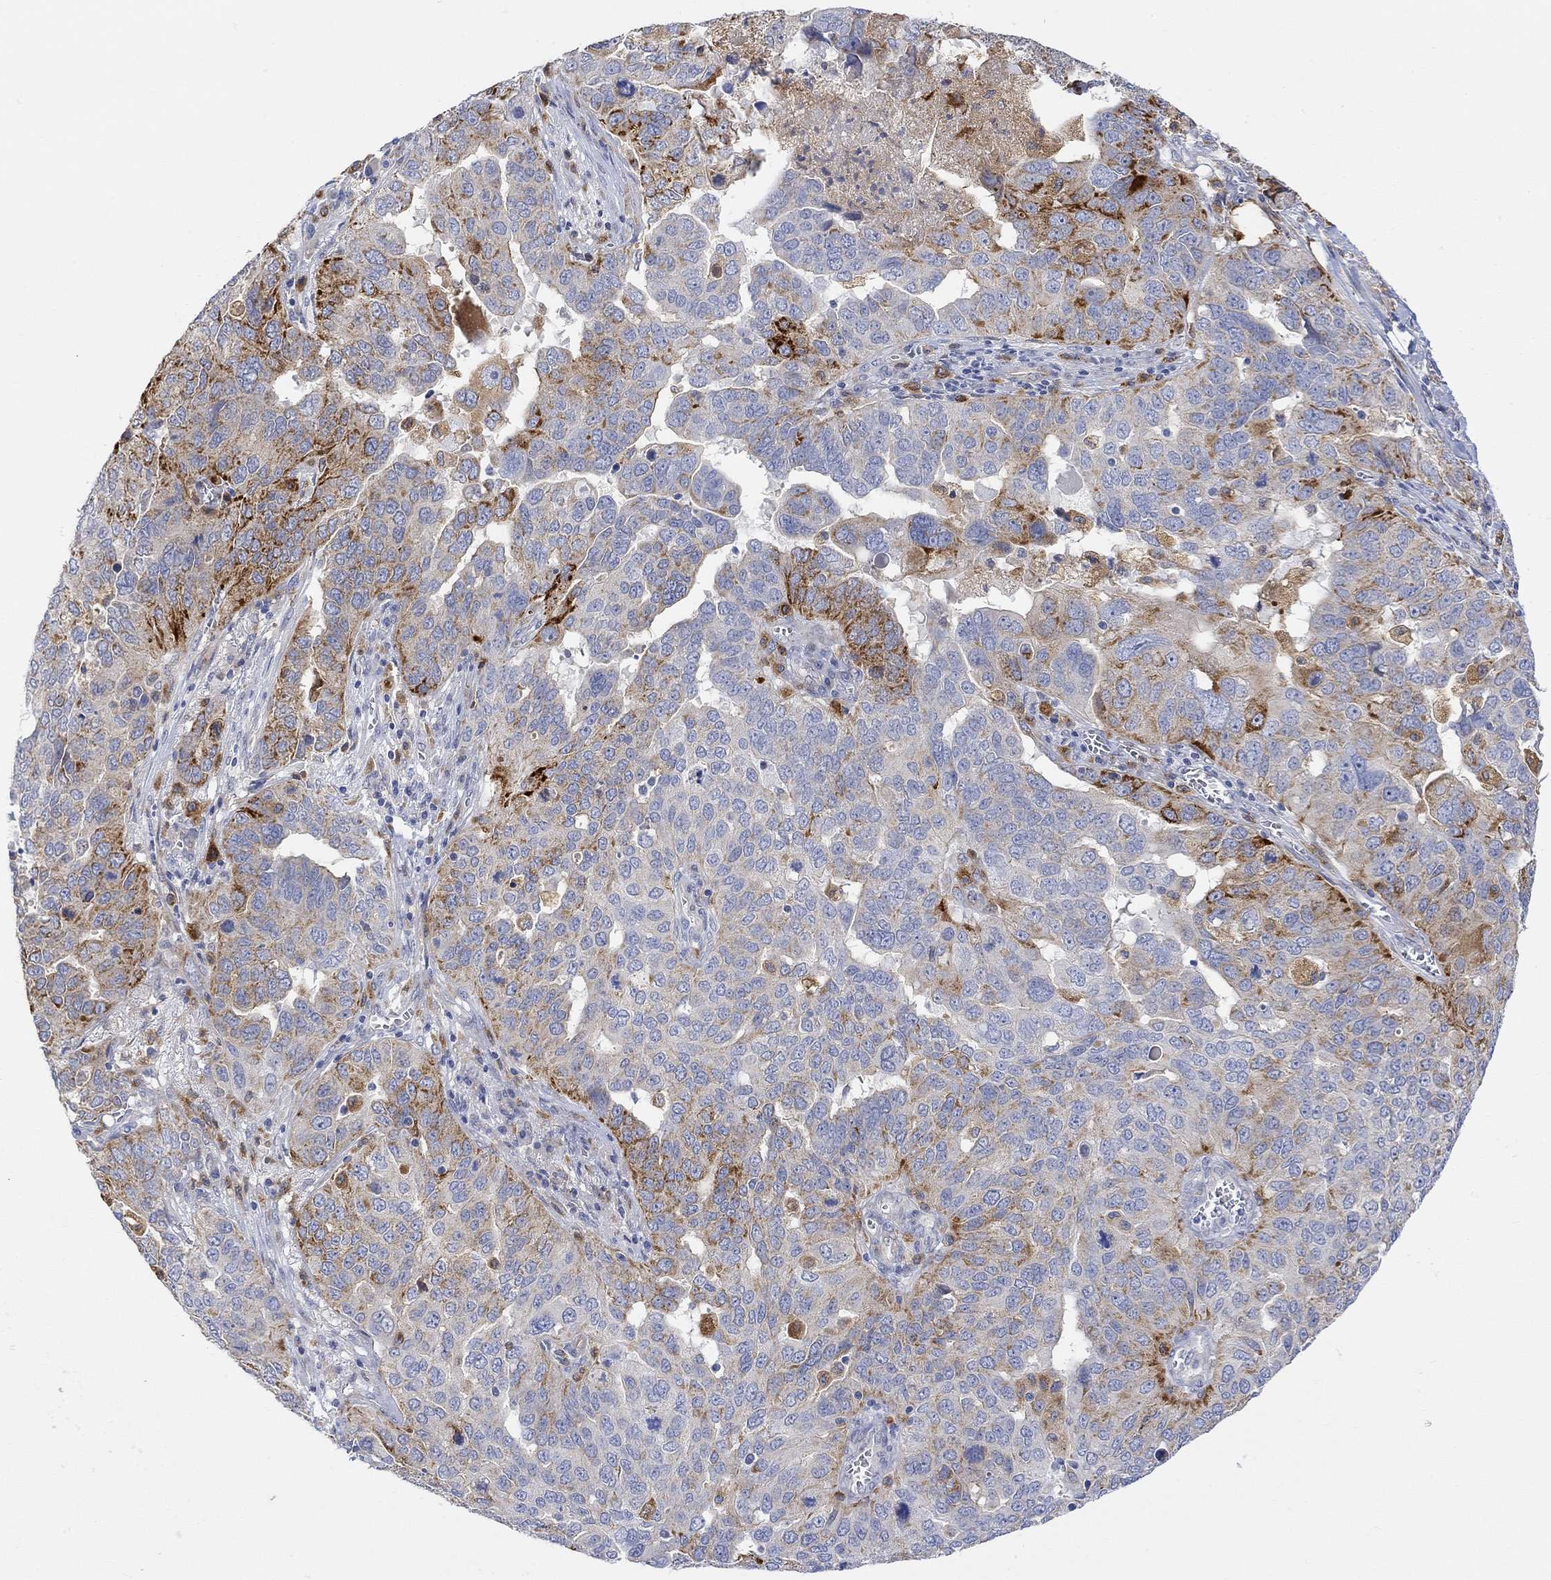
{"staining": {"intensity": "strong", "quantity": "25%-75%", "location": "cytoplasmic/membranous"}, "tissue": "ovarian cancer", "cell_type": "Tumor cells", "image_type": "cancer", "snomed": [{"axis": "morphology", "description": "Carcinoma, endometroid"}, {"axis": "topography", "description": "Soft tissue"}, {"axis": "topography", "description": "Ovary"}], "caption": "Immunohistochemical staining of human ovarian endometroid carcinoma displays strong cytoplasmic/membranous protein expression in about 25%-75% of tumor cells.", "gene": "ACSL1", "patient": {"sex": "female", "age": 52}}